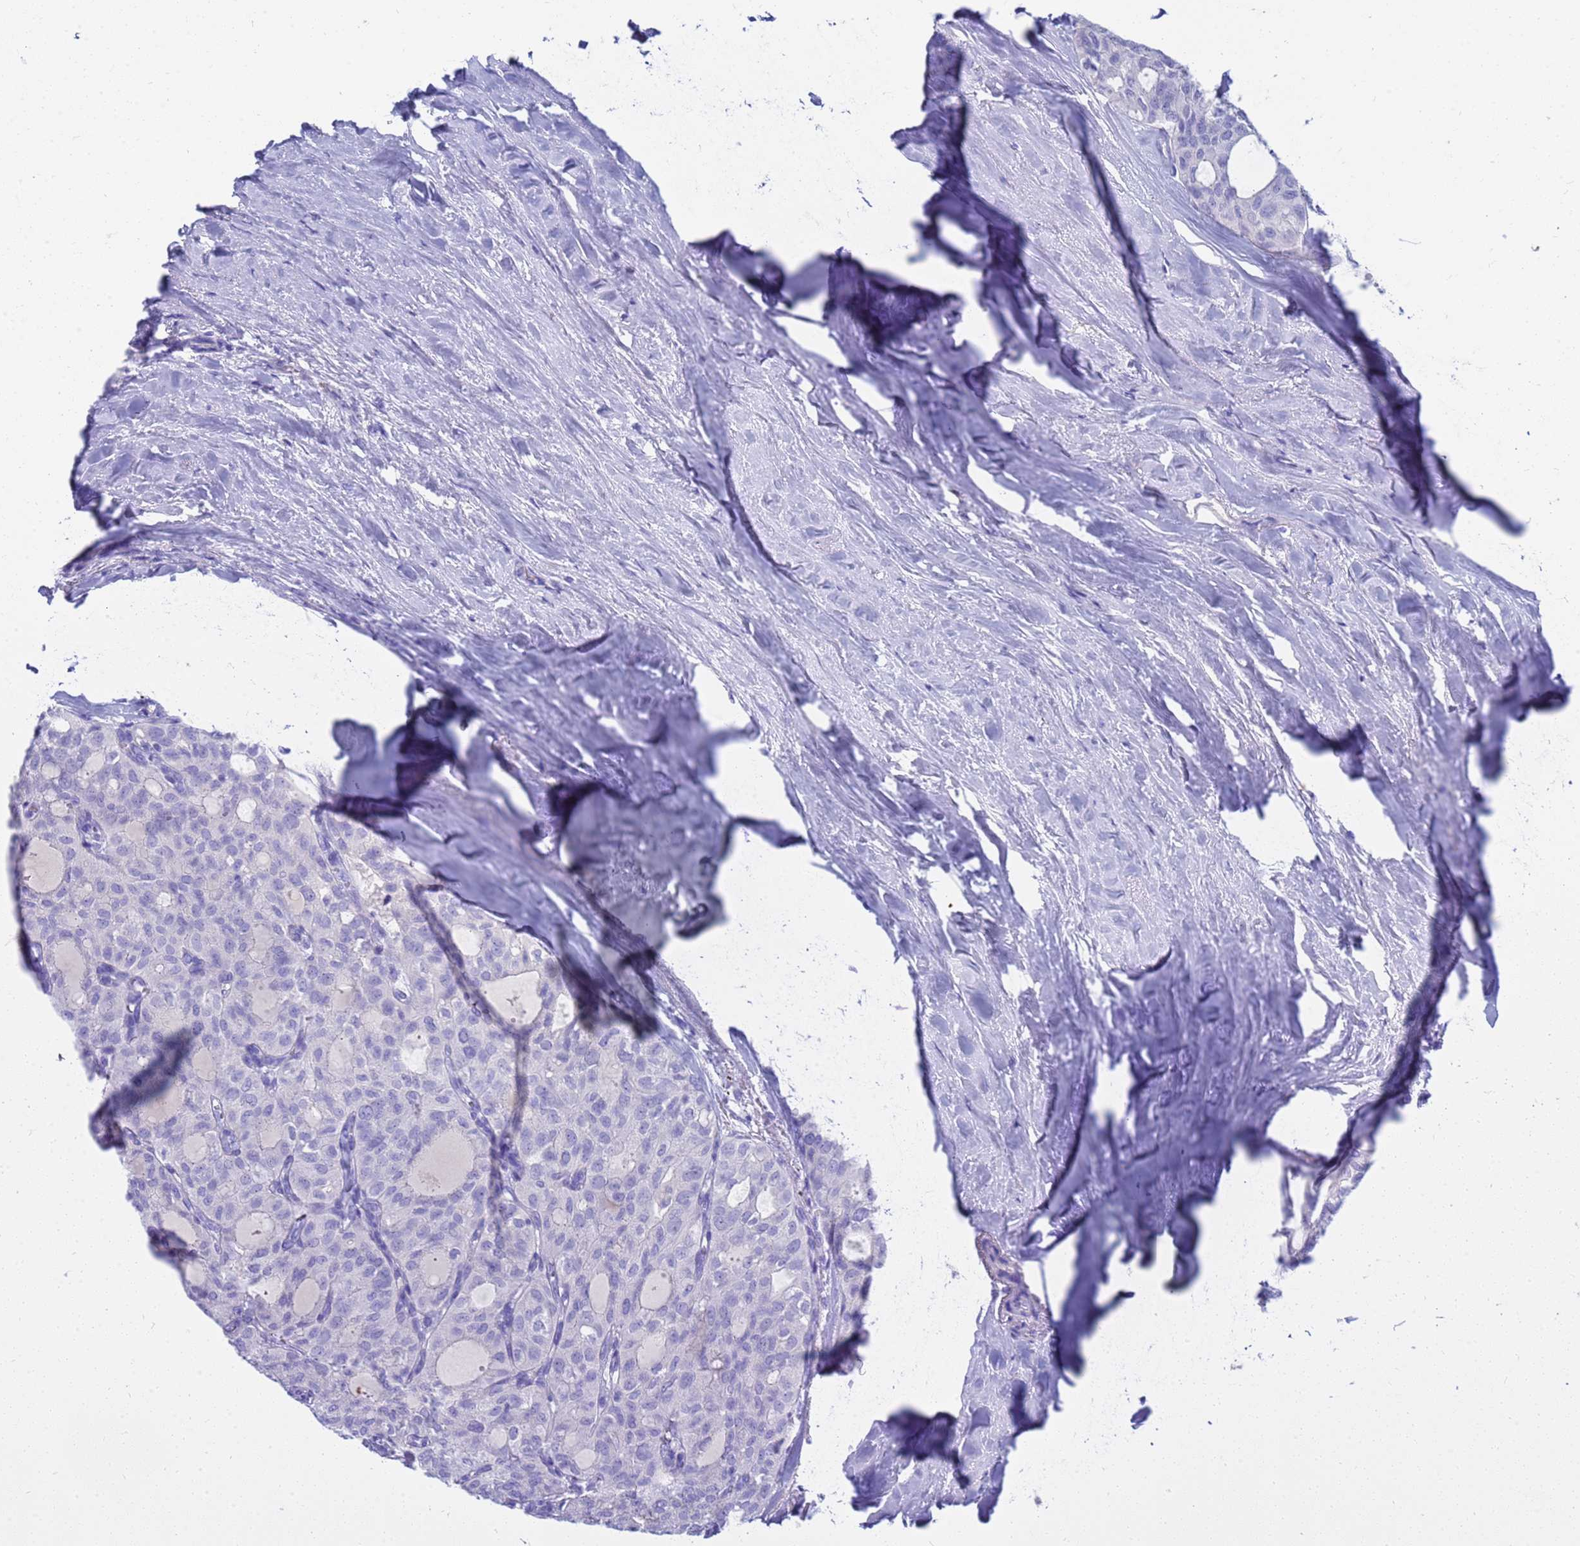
{"staining": {"intensity": "negative", "quantity": "none", "location": "none"}, "tissue": "thyroid cancer", "cell_type": "Tumor cells", "image_type": "cancer", "snomed": [{"axis": "morphology", "description": "Follicular adenoma carcinoma, NOS"}, {"axis": "topography", "description": "Thyroid gland"}], "caption": "Immunohistochemical staining of human thyroid cancer exhibits no significant staining in tumor cells.", "gene": "SYCN", "patient": {"sex": "male", "age": 75}}